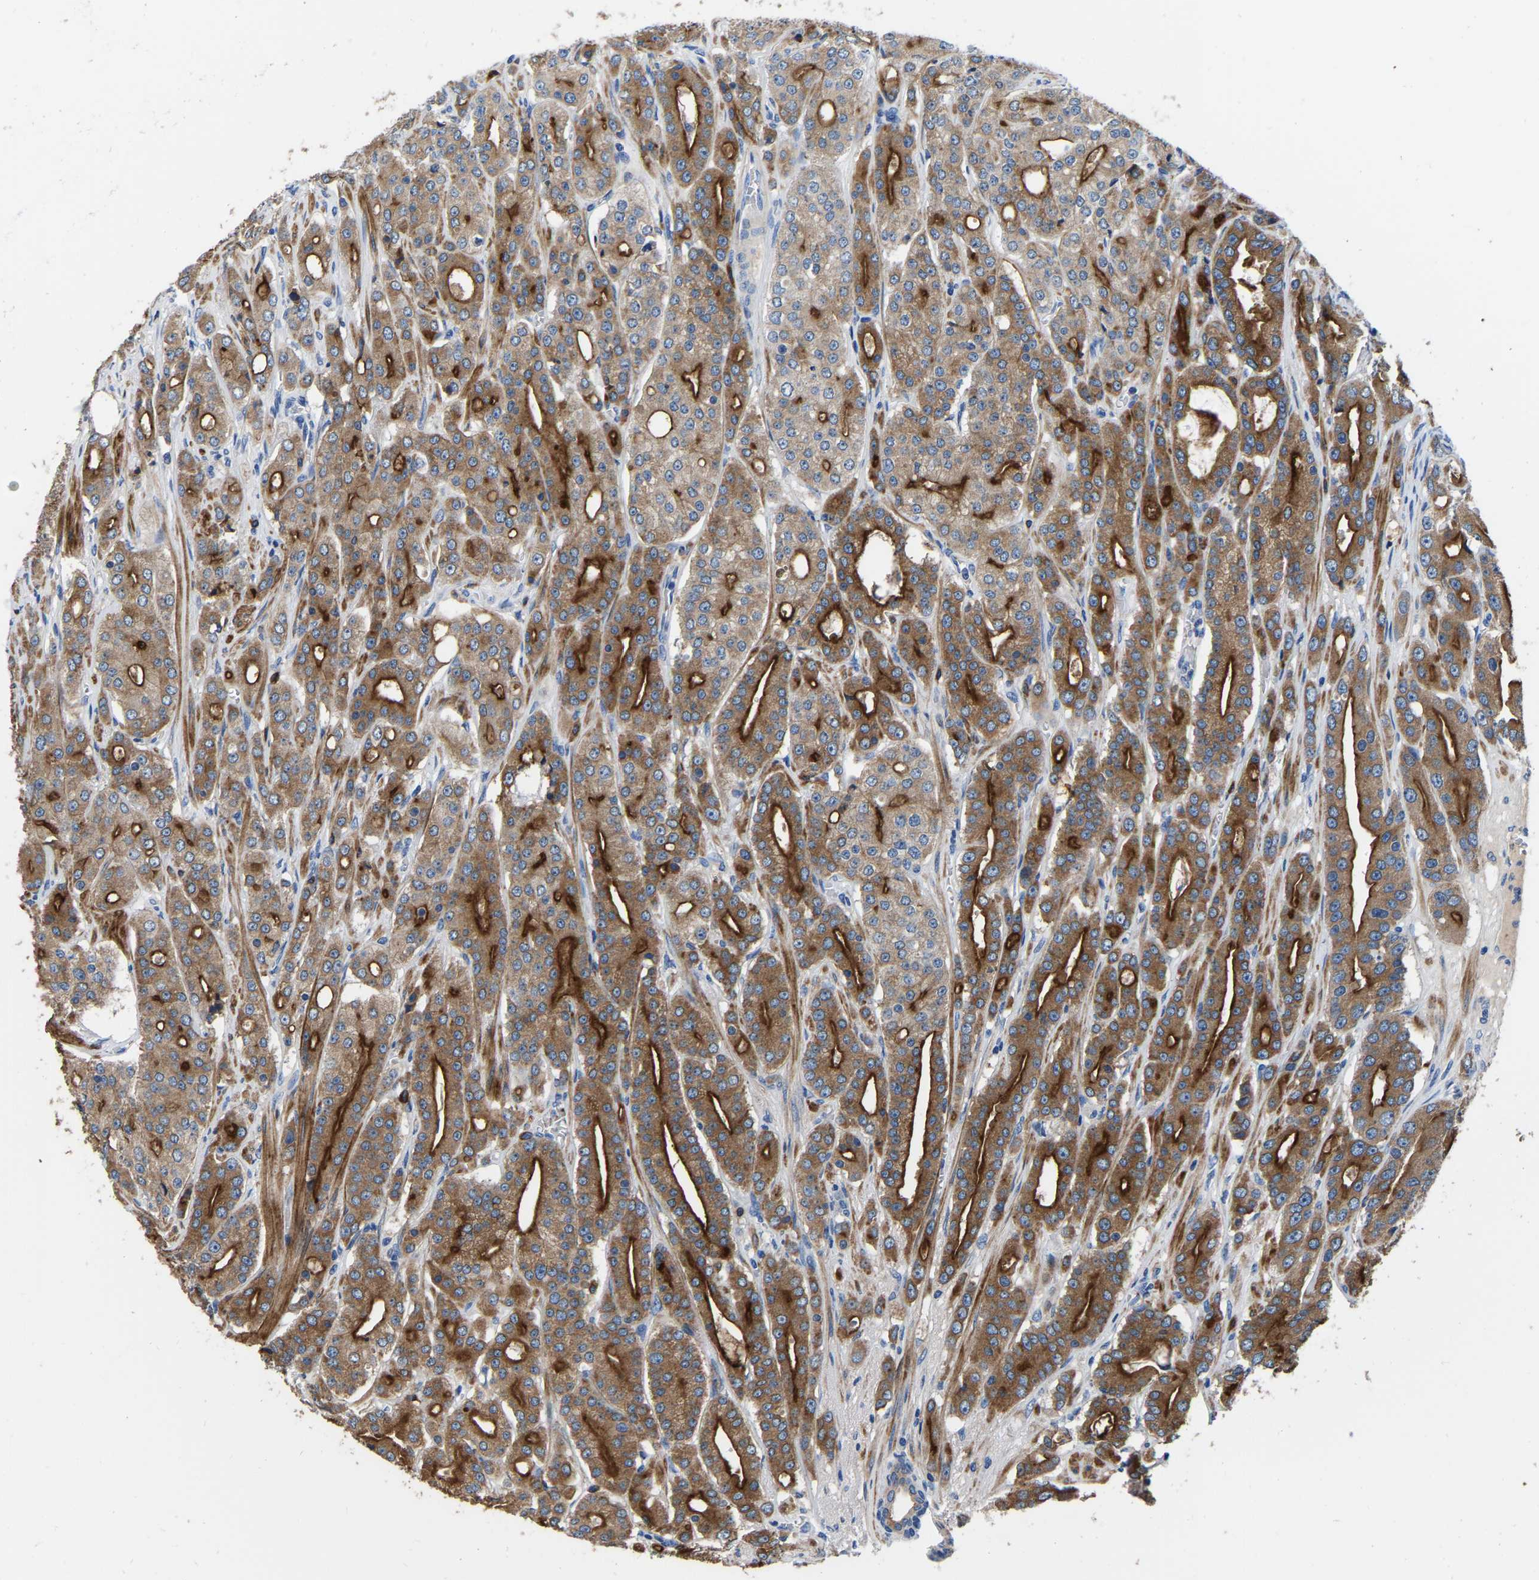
{"staining": {"intensity": "strong", "quantity": ">75%", "location": "cytoplasmic/membranous"}, "tissue": "prostate cancer", "cell_type": "Tumor cells", "image_type": "cancer", "snomed": [{"axis": "morphology", "description": "Adenocarcinoma, High grade"}, {"axis": "topography", "description": "Prostate"}], "caption": "Immunohistochemistry (IHC) image of neoplastic tissue: prostate cancer stained using IHC reveals high levels of strong protein expression localized specifically in the cytoplasmic/membranous of tumor cells, appearing as a cytoplasmic/membranous brown color.", "gene": "RAB27B", "patient": {"sex": "male", "age": 71}}